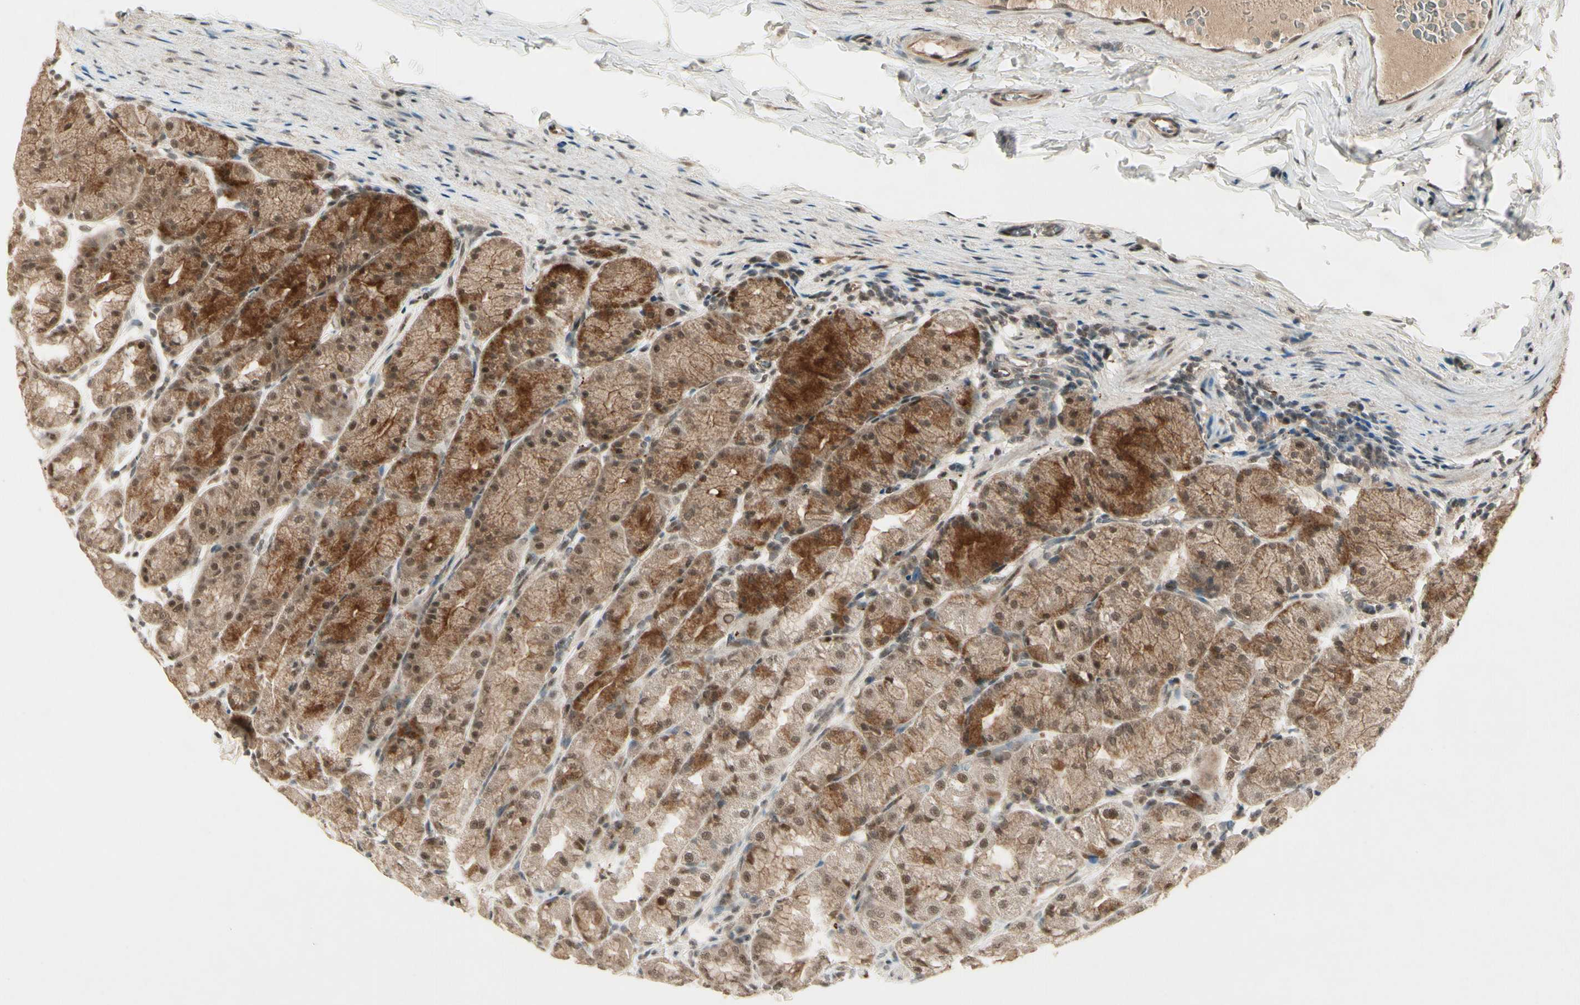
{"staining": {"intensity": "moderate", "quantity": ">75%", "location": "cytoplasmic/membranous,nuclear"}, "tissue": "stomach", "cell_type": "Glandular cells", "image_type": "normal", "snomed": [{"axis": "morphology", "description": "Normal tissue, NOS"}, {"axis": "topography", "description": "Stomach, upper"}], "caption": "Immunohistochemistry (IHC) staining of normal stomach, which shows medium levels of moderate cytoplasmic/membranous,nuclear staining in about >75% of glandular cells indicating moderate cytoplasmic/membranous,nuclear protein expression. The staining was performed using DAB (3,3'-diaminobenzidine) (brown) for protein detection and nuclei were counterstained in hematoxylin (blue).", "gene": "CDK11A", "patient": {"sex": "male", "age": 68}}